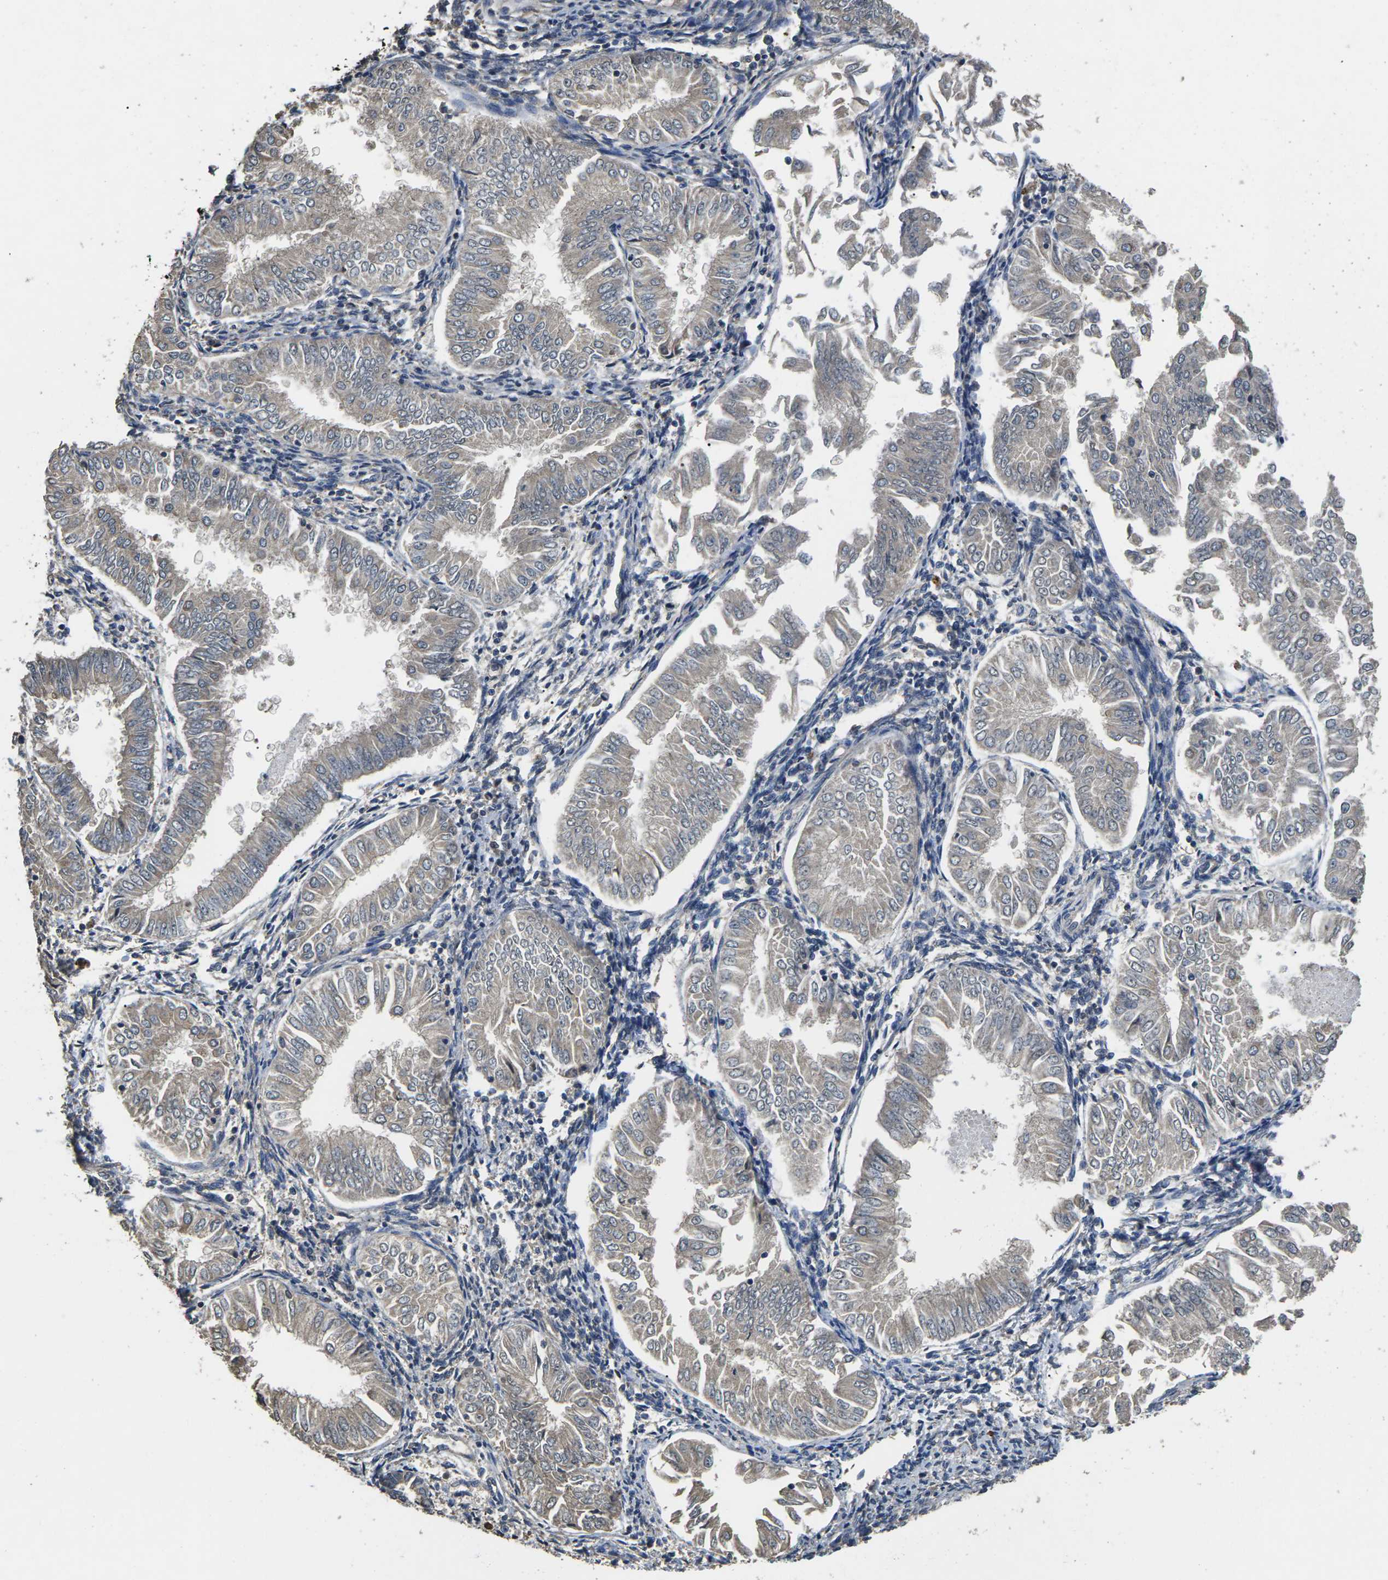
{"staining": {"intensity": "negative", "quantity": "none", "location": "none"}, "tissue": "endometrial cancer", "cell_type": "Tumor cells", "image_type": "cancer", "snomed": [{"axis": "morphology", "description": "Adenocarcinoma, NOS"}, {"axis": "topography", "description": "Endometrium"}], "caption": "Immunohistochemistry (IHC) image of neoplastic tissue: human adenocarcinoma (endometrial) stained with DAB displays no significant protein staining in tumor cells.", "gene": "B4GAT1", "patient": {"sex": "female", "age": 53}}